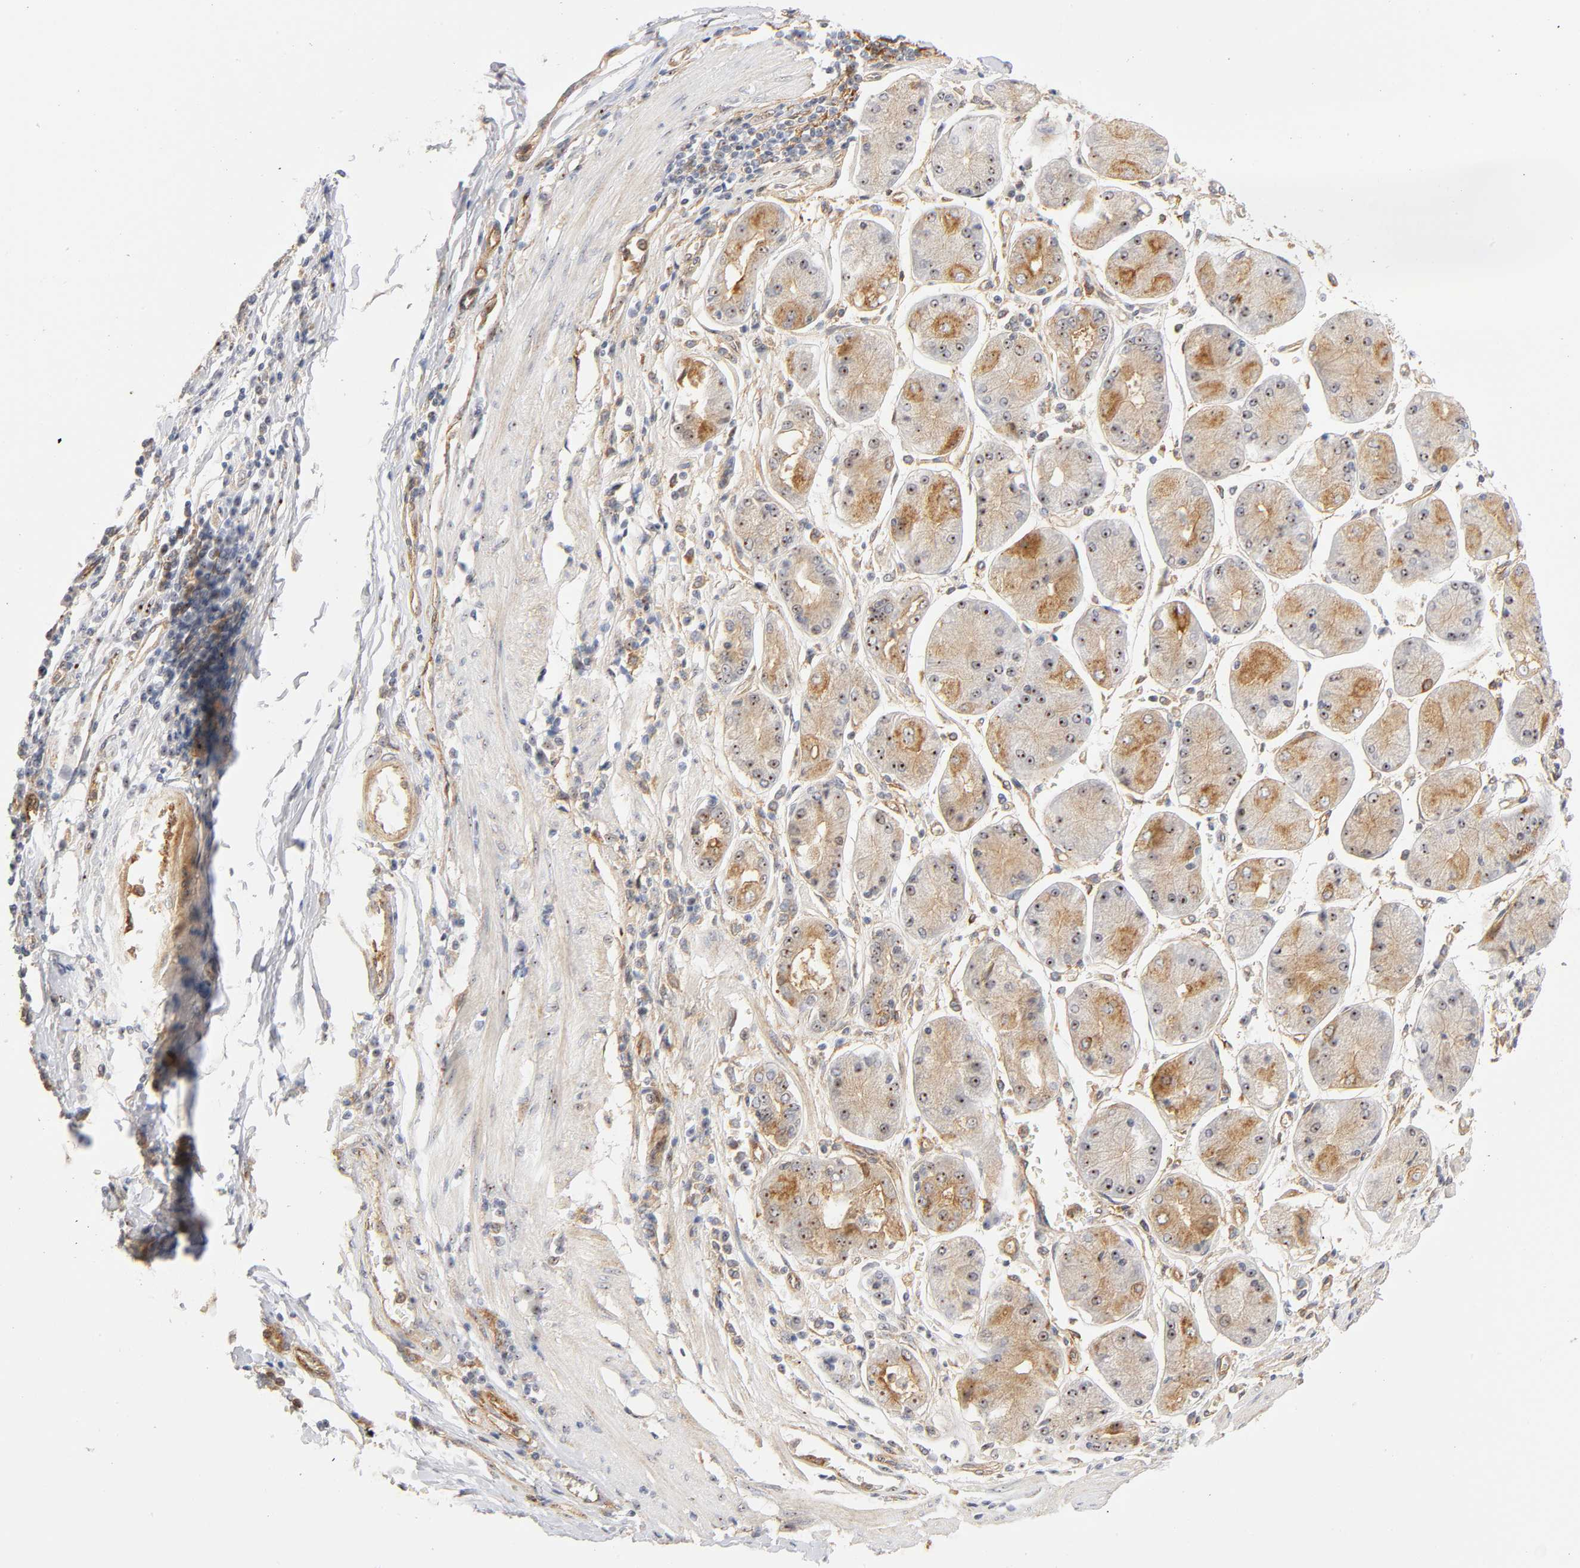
{"staining": {"intensity": "strong", "quantity": ">75%", "location": "cytoplasmic/membranous,nuclear"}, "tissue": "stomach cancer", "cell_type": "Tumor cells", "image_type": "cancer", "snomed": [{"axis": "morphology", "description": "Normal tissue, NOS"}, {"axis": "morphology", "description": "Adenocarcinoma, NOS"}, {"axis": "topography", "description": "Stomach, upper"}, {"axis": "topography", "description": "Stomach"}], "caption": "High-power microscopy captured an immunohistochemistry image of stomach cancer (adenocarcinoma), revealing strong cytoplasmic/membranous and nuclear positivity in about >75% of tumor cells. (brown staining indicates protein expression, while blue staining denotes nuclei).", "gene": "PLD1", "patient": {"sex": "male", "age": 59}}